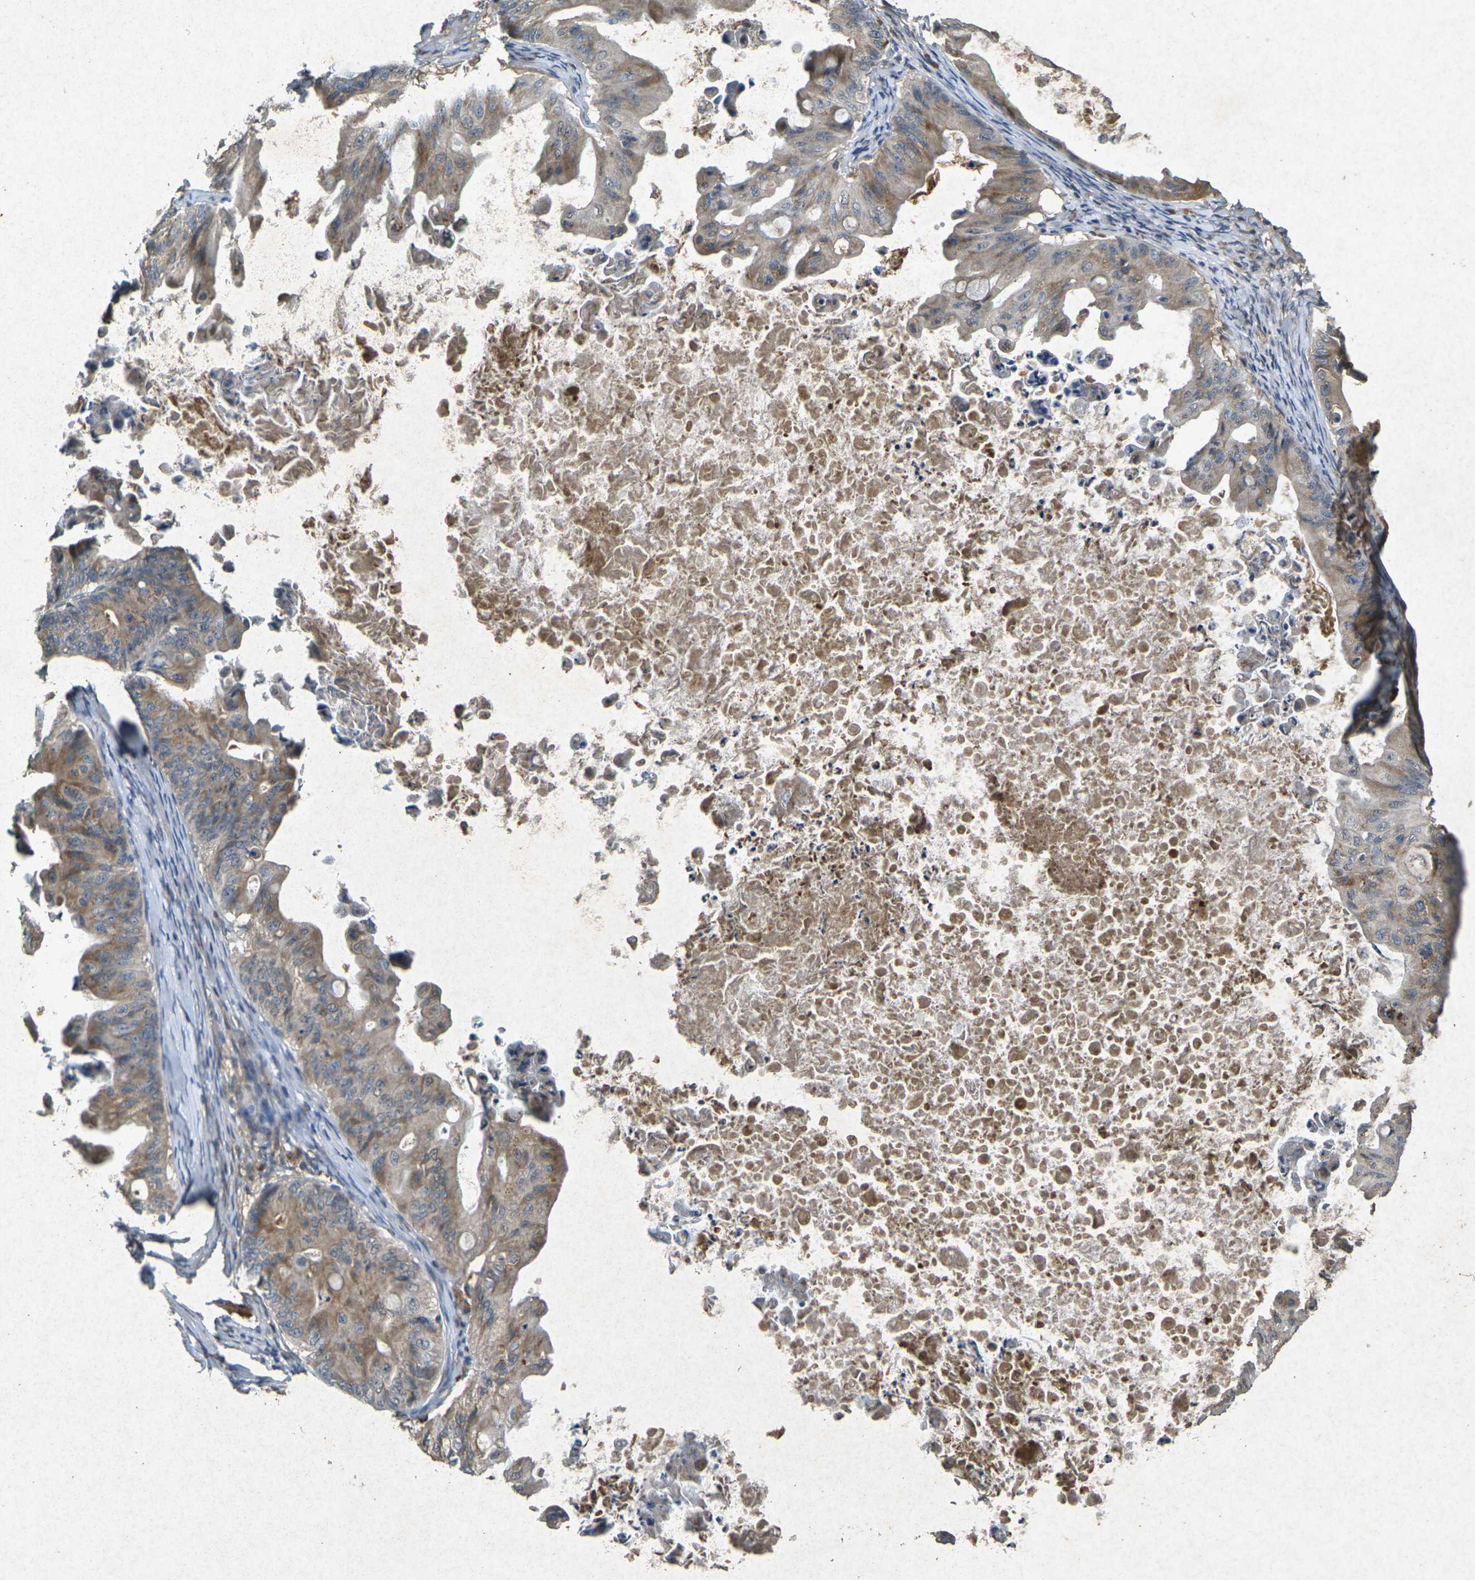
{"staining": {"intensity": "moderate", "quantity": ">75%", "location": "cytoplasmic/membranous"}, "tissue": "ovarian cancer", "cell_type": "Tumor cells", "image_type": "cancer", "snomed": [{"axis": "morphology", "description": "Cystadenocarcinoma, mucinous, NOS"}, {"axis": "topography", "description": "Ovary"}], "caption": "Protein expression analysis of human mucinous cystadenocarcinoma (ovarian) reveals moderate cytoplasmic/membranous positivity in about >75% of tumor cells. (brown staining indicates protein expression, while blue staining denotes nuclei).", "gene": "RGMA", "patient": {"sex": "female", "age": 37}}